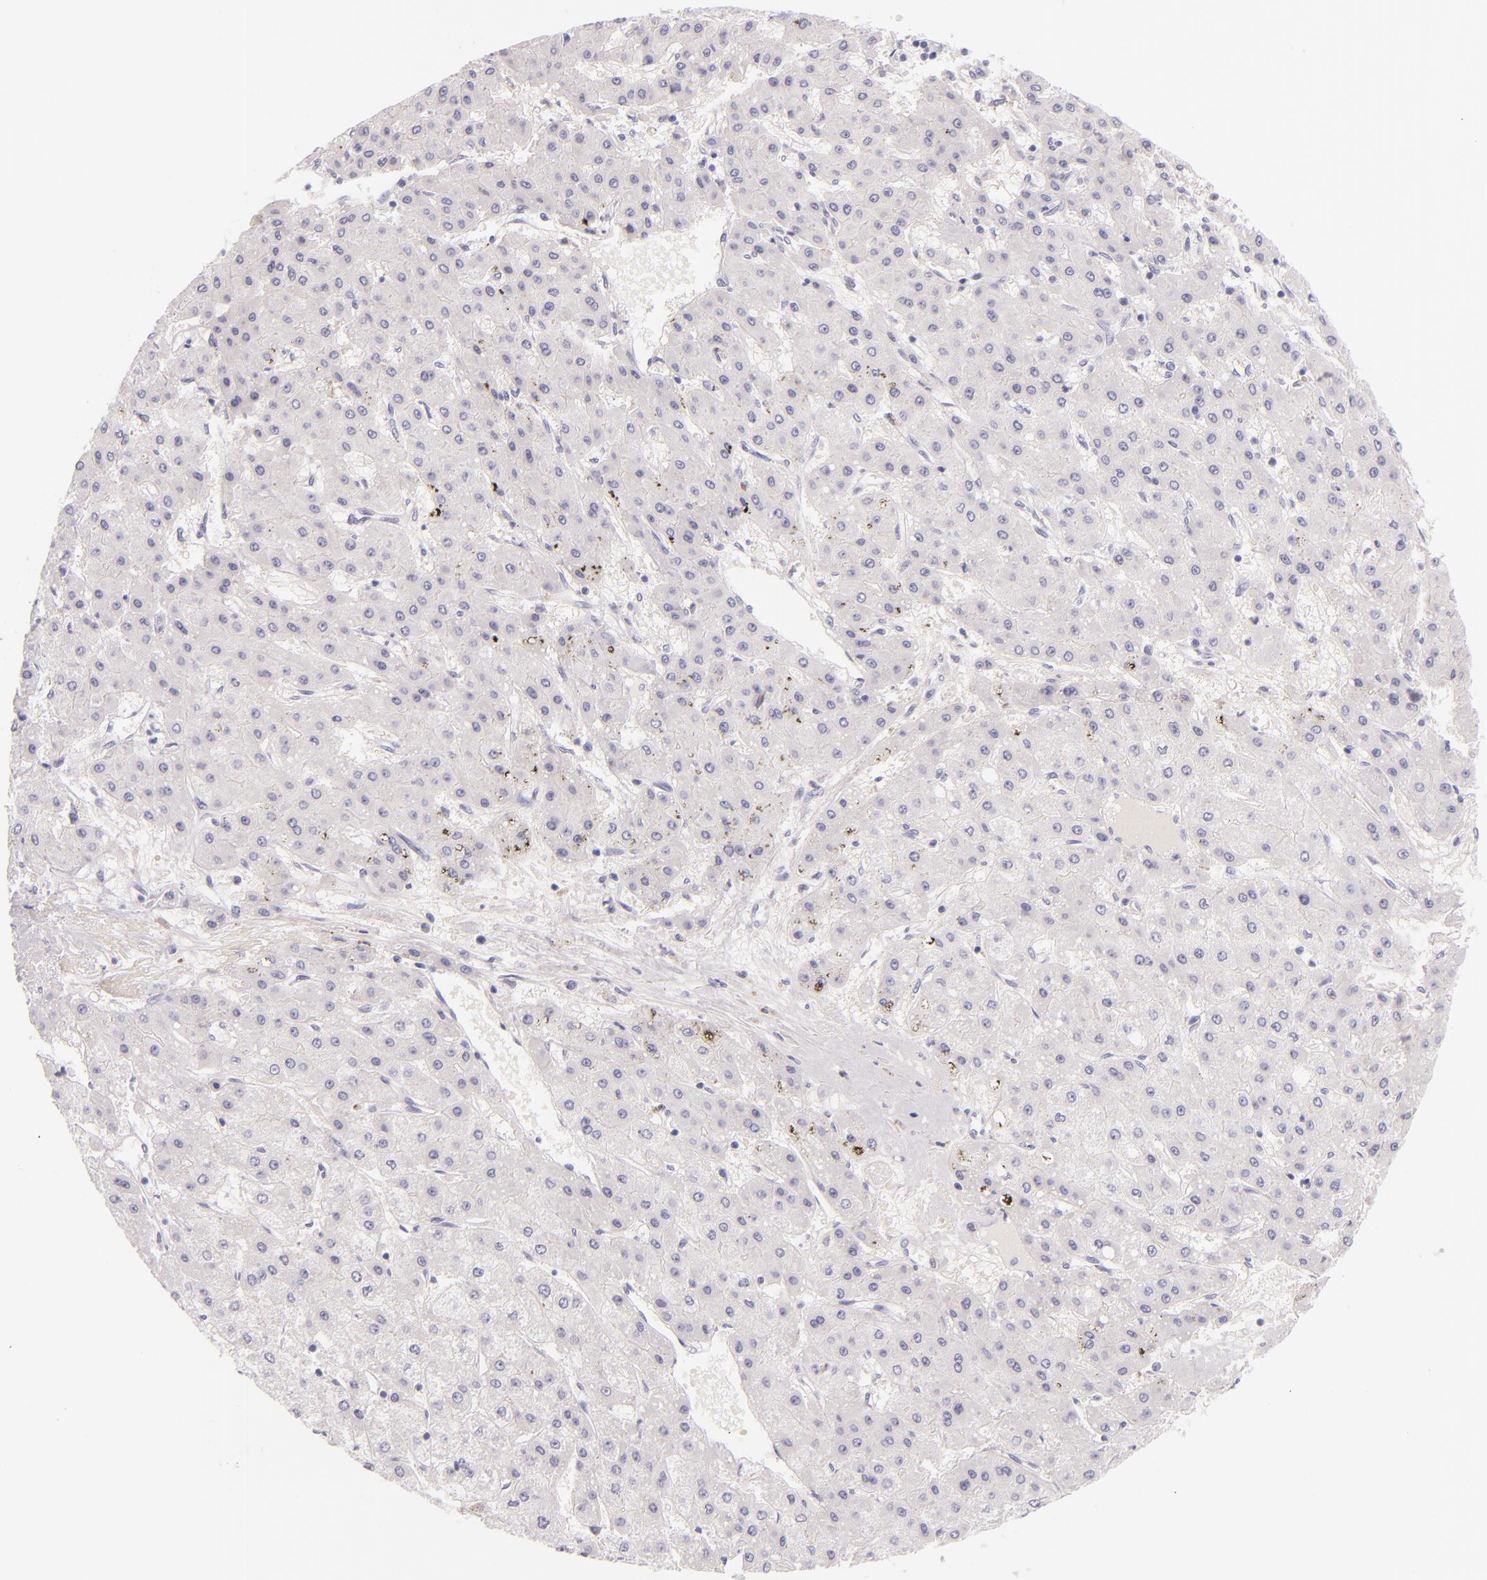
{"staining": {"intensity": "negative", "quantity": "none", "location": "none"}, "tissue": "liver cancer", "cell_type": "Tumor cells", "image_type": "cancer", "snomed": [{"axis": "morphology", "description": "Carcinoma, Hepatocellular, NOS"}, {"axis": "topography", "description": "Liver"}], "caption": "The micrograph displays no staining of tumor cells in hepatocellular carcinoma (liver).", "gene": "INA", "patient": {"sex": "female", "age": 52}}